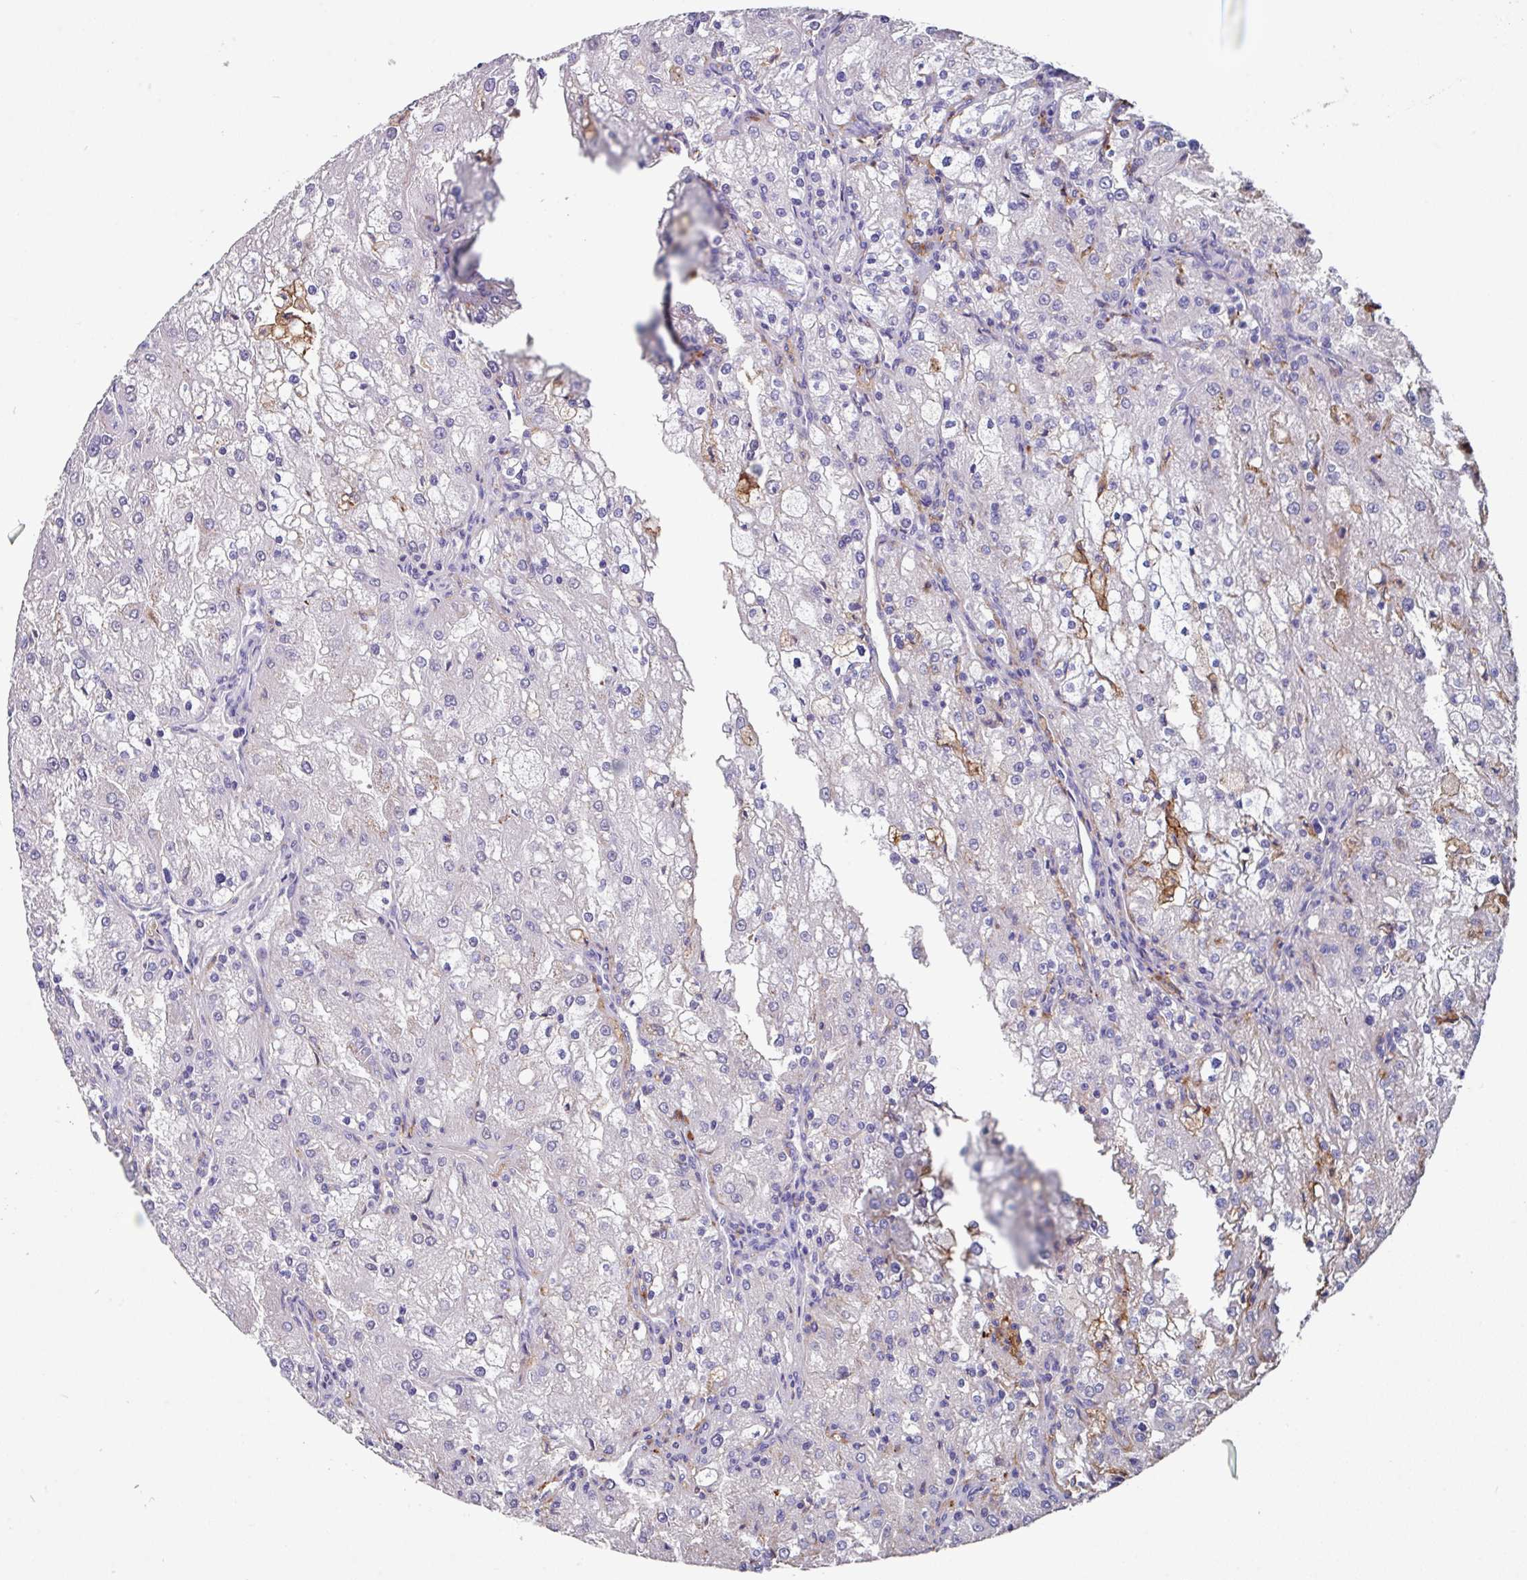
{"staining": {"intensity": "negative", "quantity": "none", "location": "none"}, "tissue": "renal cancer", "cell_type": "Tumor cells", "image_type": "cancer", "snomed": [{"axis": "morphology", "description": "Adenocarcinoma, NOS"}, {"axis": "topography", "description": "Kidney"}], "caption": "An IHC micrograph of renal cancer is shown. There is no staining in tumor cells of renal cancer. (Stains: DAB immunohistochemistry (IHC) with hematoxylin counter stain, Microscopy: brightfield microscopy at high magnification).", "gene": "EIF4B", "patient": {"sex": "female", "age": 74}}